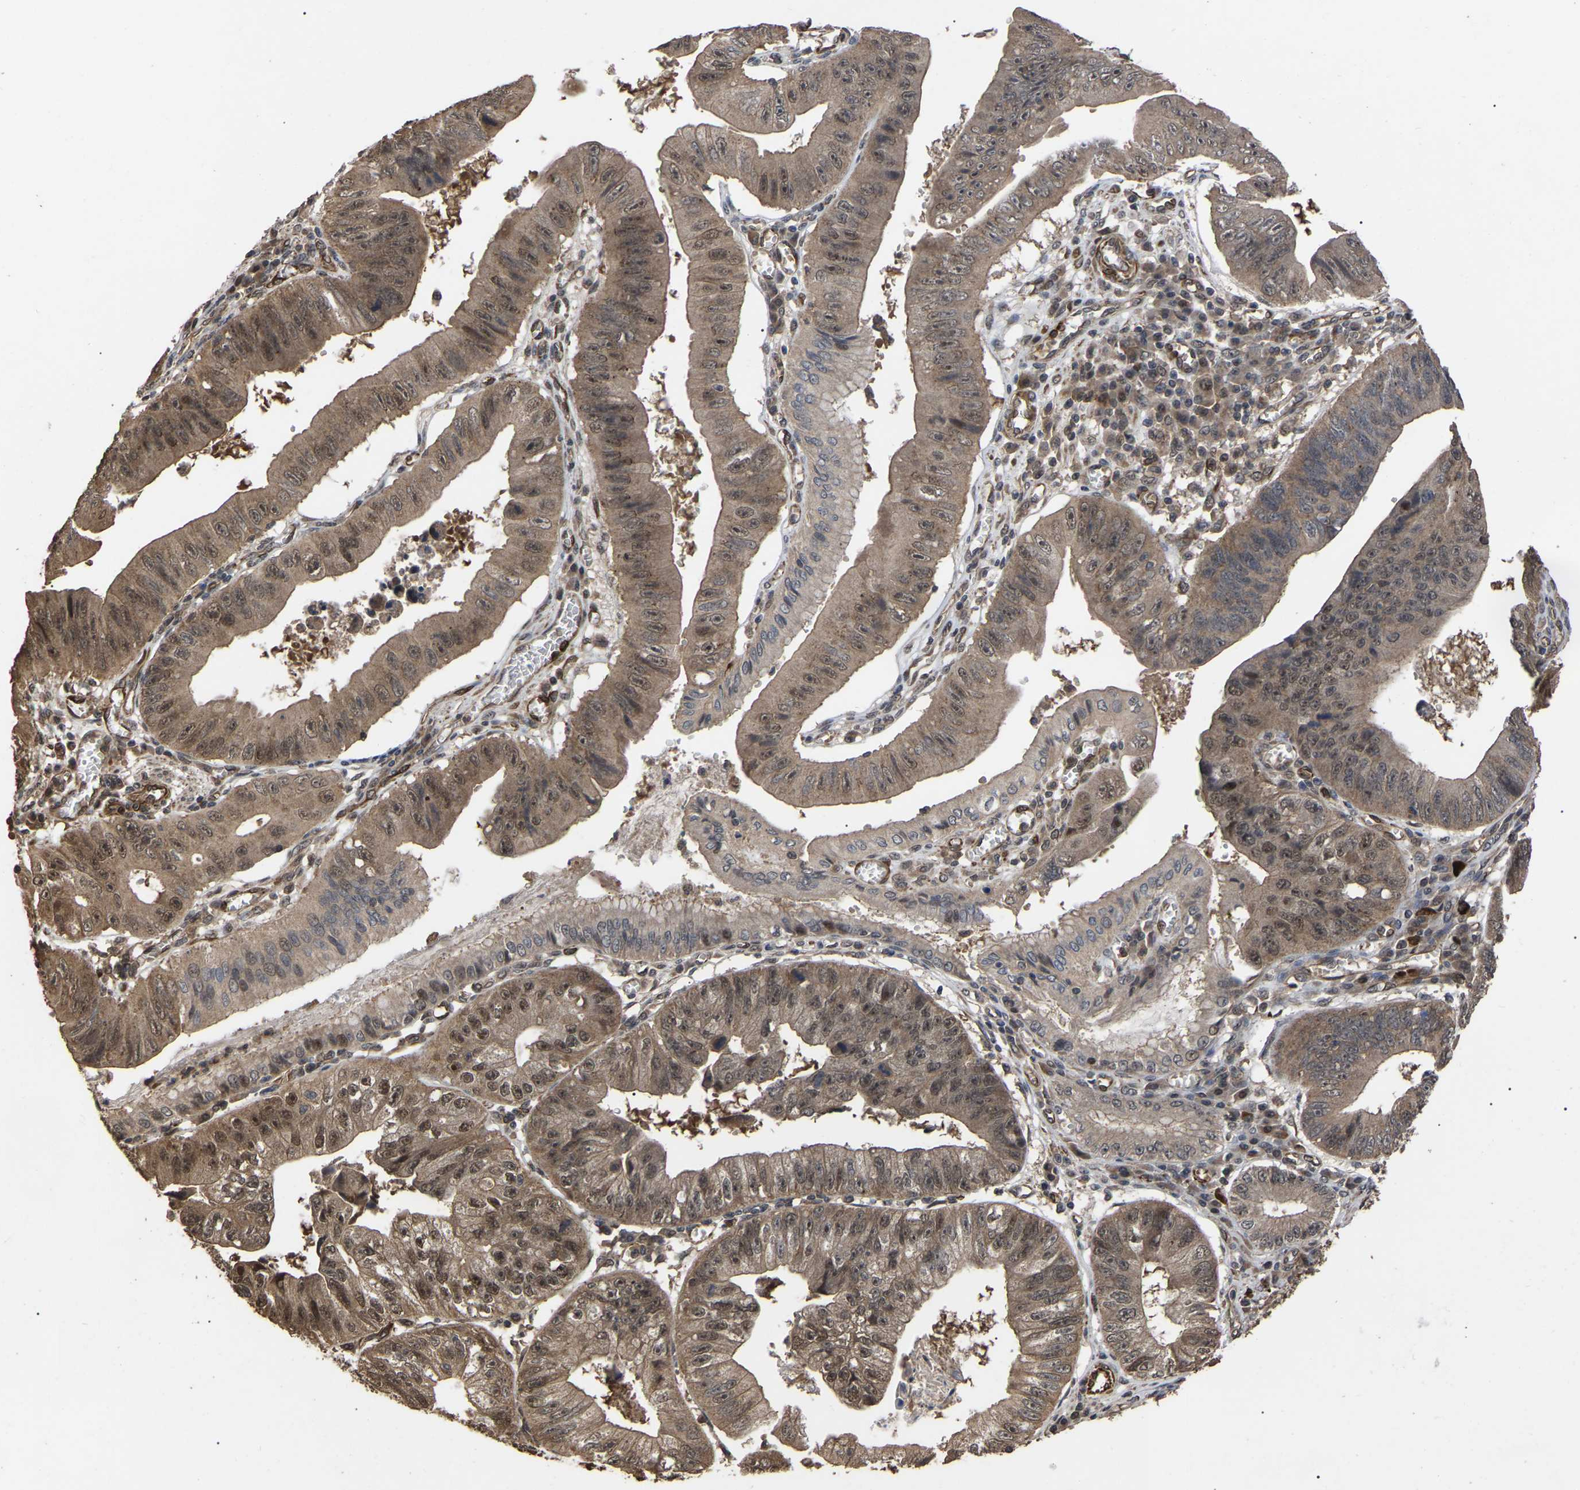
{"staining": {"intensity": "moderate", "quantity": ">75%", "location": "cytoplasmic/membranous,nuclear"}, "tissue": "stomach cancer", "cell_type": "Tumor cells", "image_type": "cancer", "snomed": [{"axis": "morphology", "description": "Adenocarcinoma, NOS"}, {"axis": "topography", "description": "Stomach"}], "caption": "Stomach cancer (adenocarcinoma) stained with a protein marker reveals moderate staining in tumor cells.", "gene": "FAM161B", "patient": {"sex": "male", "age": 59}}